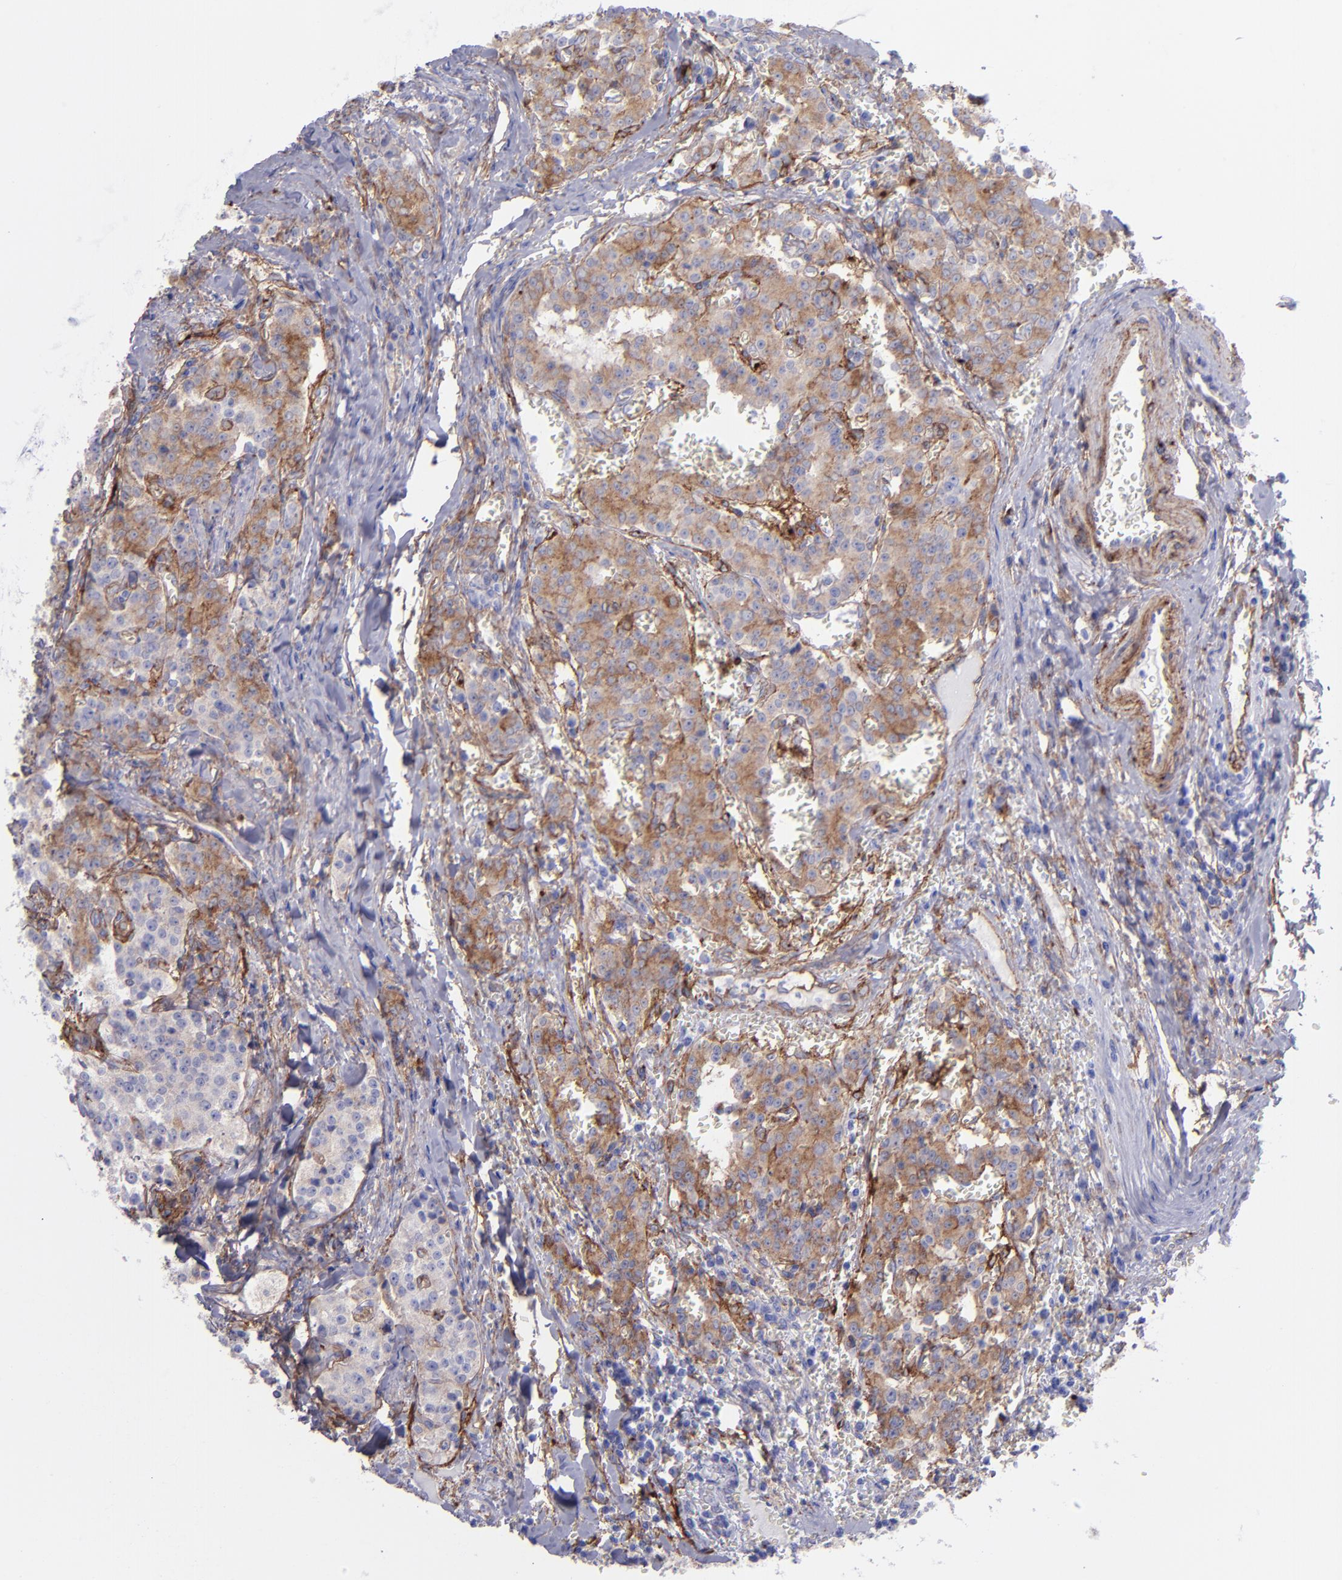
{"staining": {"intensity": "moderate", "quantity": ">75%", "location": "cytoplasmic/membranous"}, "tissue": "carcinoid", "cell_type": "Tumor cells", "image_type": "cancer", "snomed": [{"axis": "morphology", "description": "Carcinoid, malignant, NOS"}, {"axis": "topography", "description": "Stomach"}], "caption": "Protein analysis of carcinoid tissue displays moderate cytoplasmic/membranous expression in about >75% of tumor cells.", "gene": "ITGAV", "patient": {"sex": "female", "age": 76}}